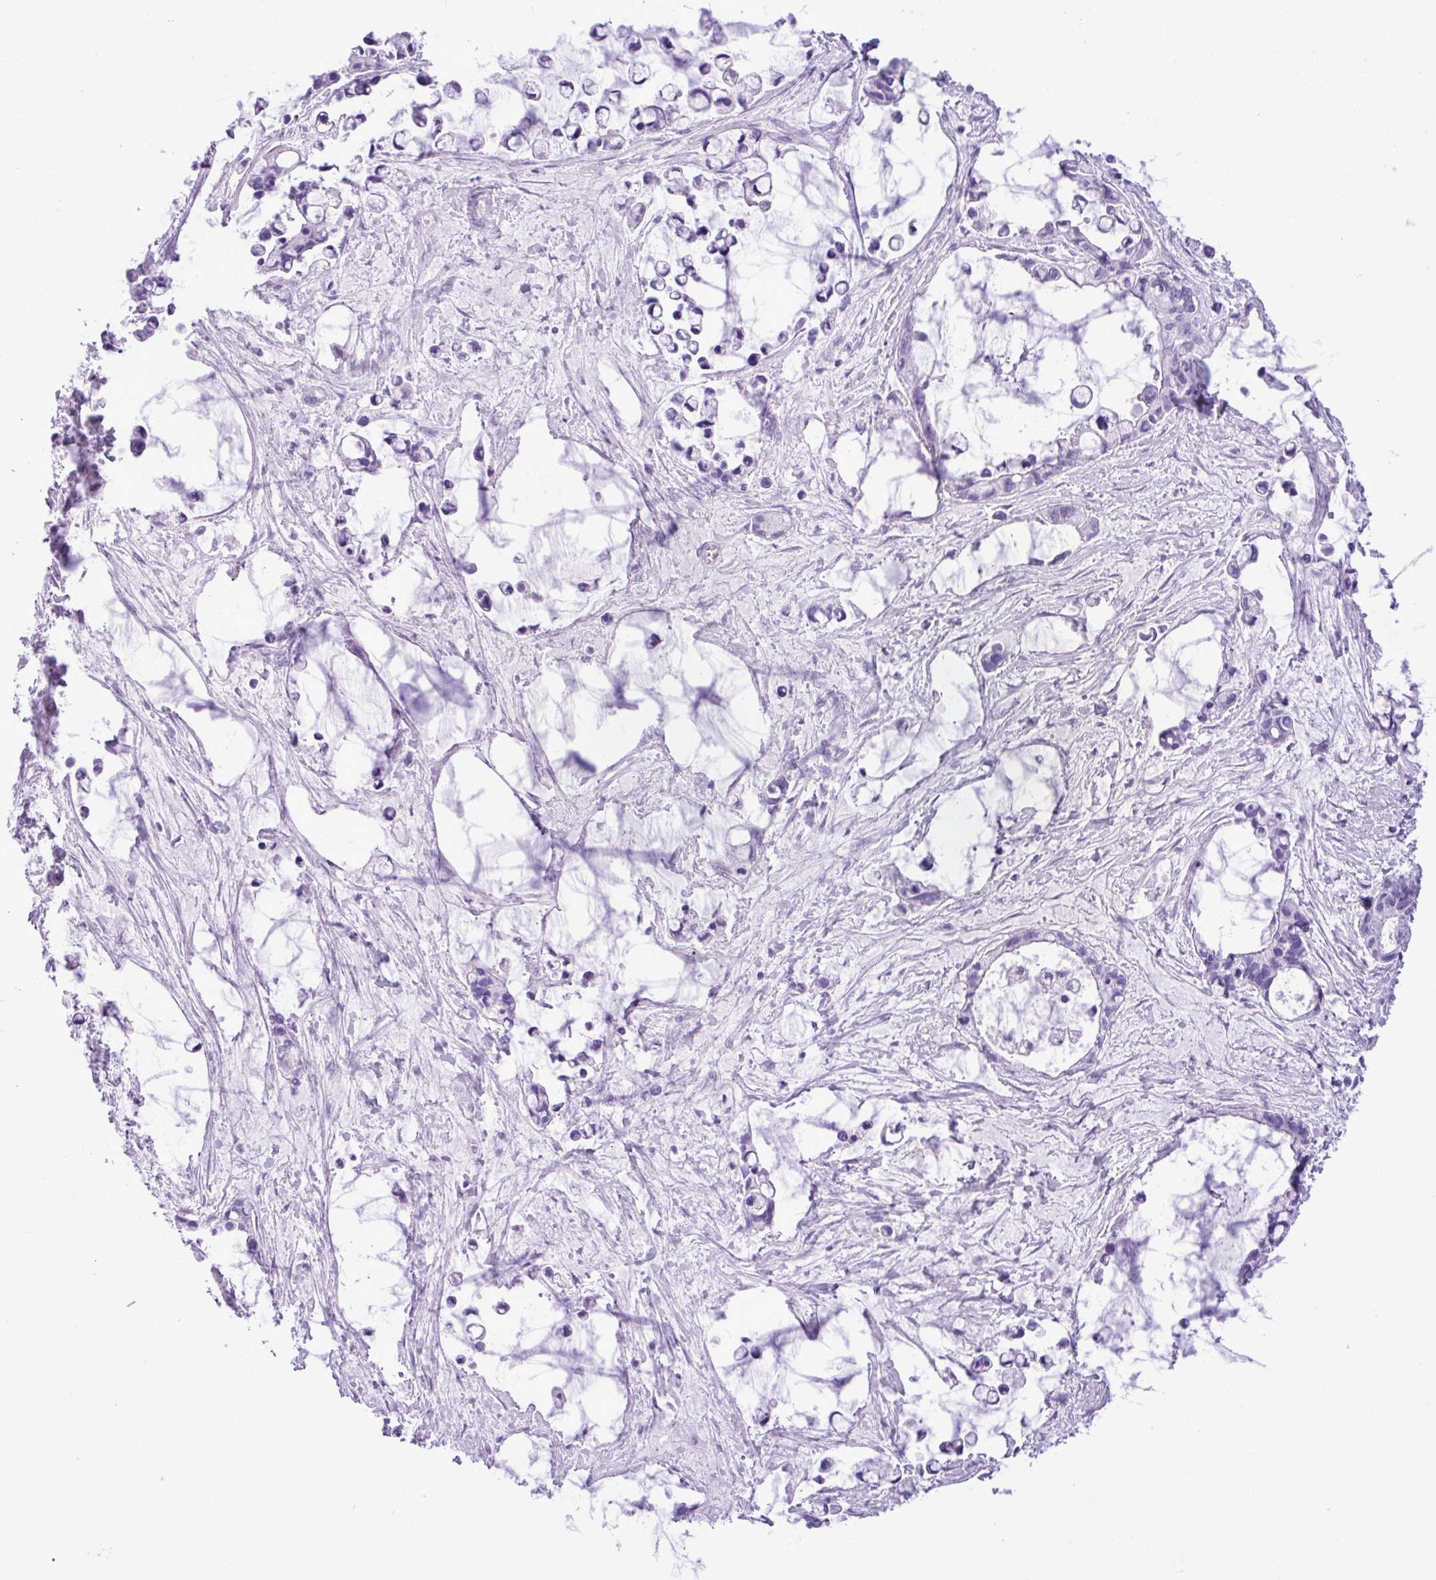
{"staining": {"intensity": "negative", "quantity": "none", "location": "none"}, "tissue": "ovarian cancer", "cell_type": "Tumor cells", "image_type": "cancer", "snomed": [{"axis": "morphology", "description": "Cystadenocarcinoma, mucinous, NOS"}, {"axis": "topography", "description": "Ovary"}], "caption": "DAB immunohistochemical staining of human ovarian cancer demonstrates no significant expression in tumor cells.", "gene": "ZSCAN5A", "patient": {"sex": "female", "age": 63}}